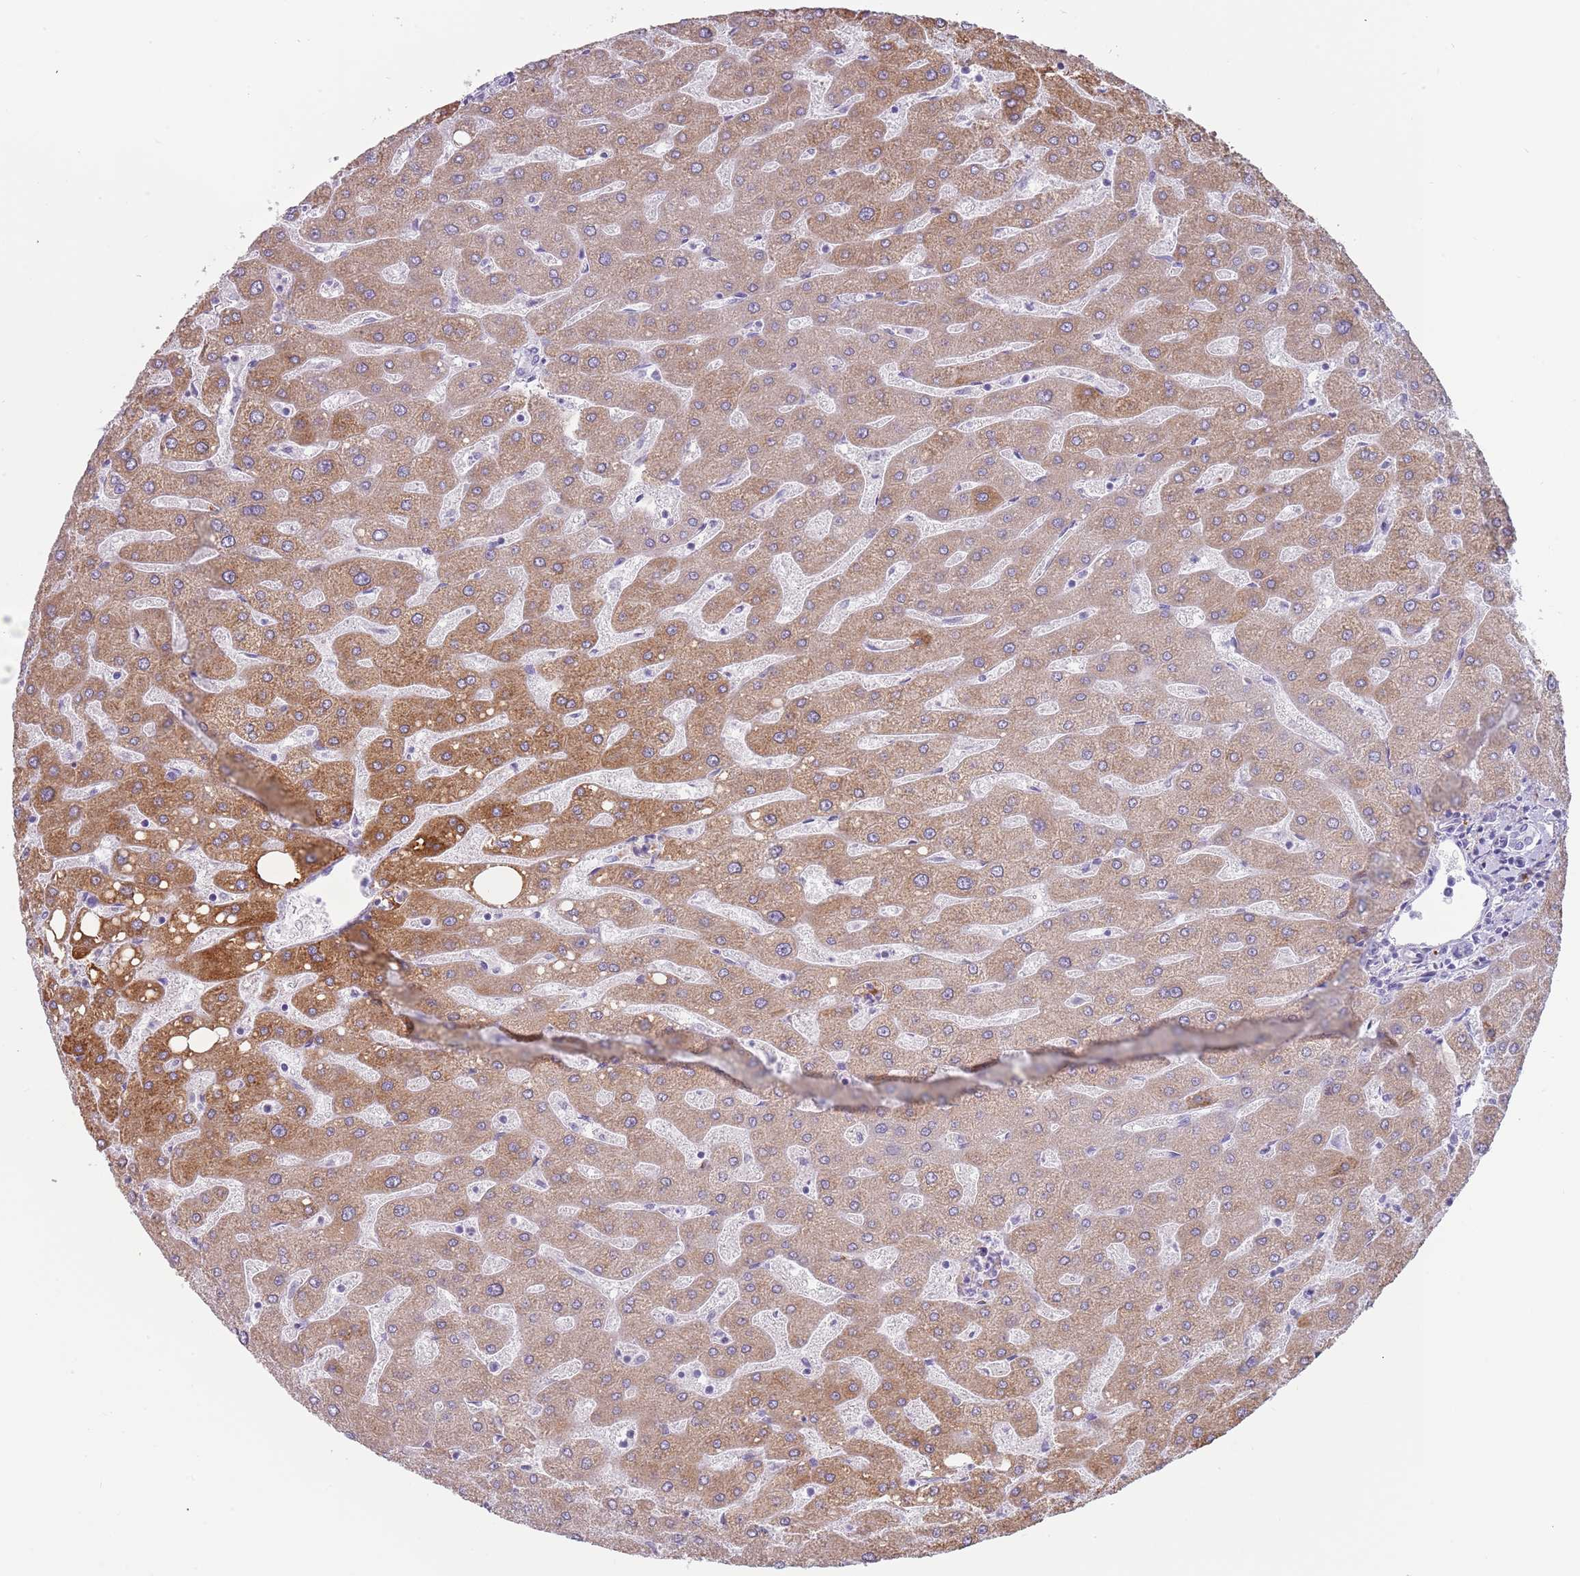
{"staining": {"intensity": "negative", "quantity": "none", "location": "none"}, "tissue": "liver", "cell_type": "Cholangiocytes", "image_type": "normal", "snomed": [{"axis": "morphology", "description": "Normal tissue, NOS"}, {"axis": "topography", "description": "Liver"}], "caption": "The histopathology image reveals no staining of cholangiocytes in normal liver. (DAB (3,3'-diaminobenzidine) immunohistochemistry (IHC) with hematoxylin counter stain).", "gene": "COLEC12", "patient": {"sex": "male", "age": 67}}